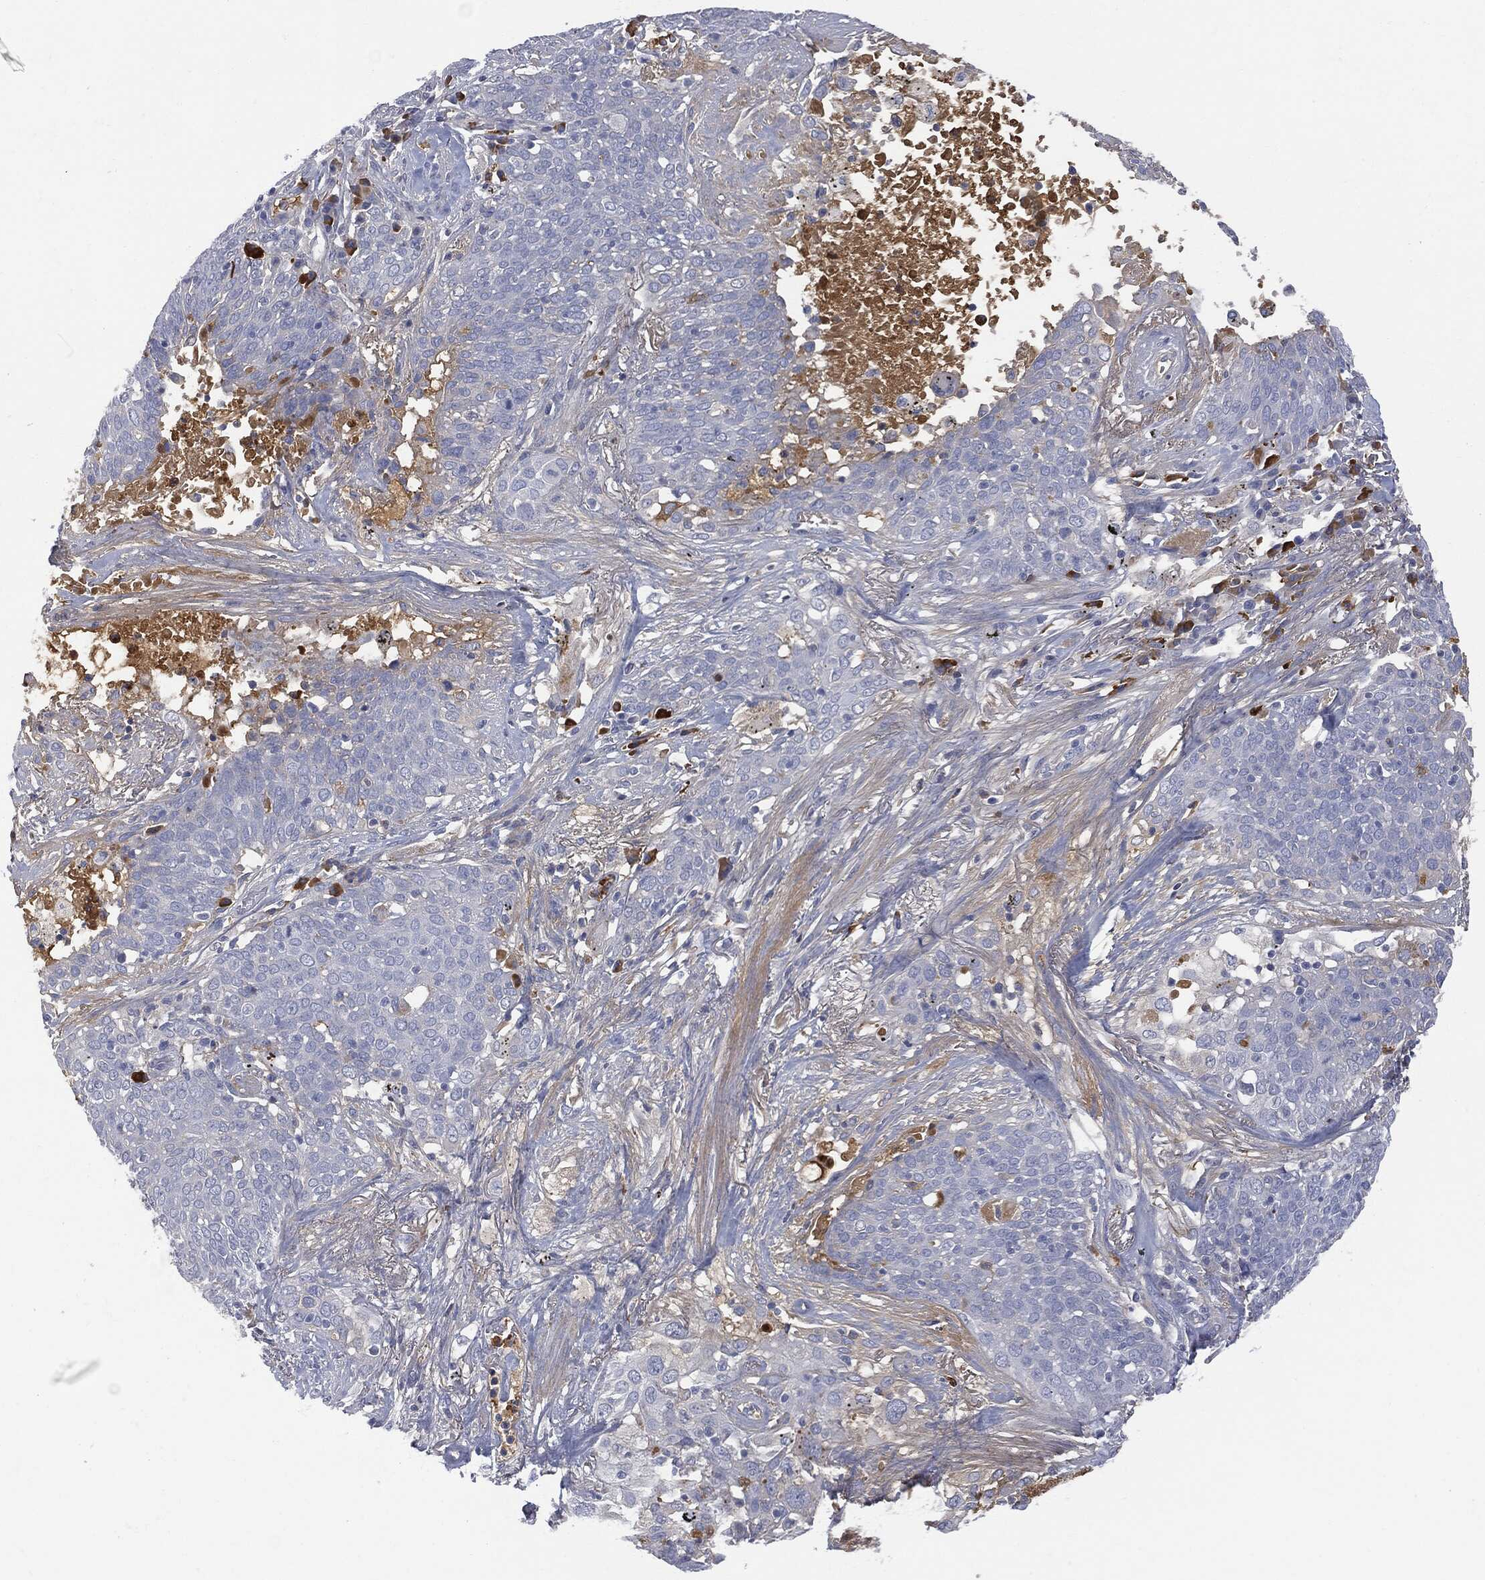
{"staining": {"intensity": "negative", "quantity": "none", "location": "none"}, "tissue": "lung cancer", "cell_type": "Tumor cells", "image_type": "cancer", "snomed": [{"axis": "morphology", "description": "Squamous cell carcinoma, NOS"}, {"axis": "topography", "description": "Lung"}], "caption": "The micrograph shows no staining of tumor cells in lung cancer. Nuclei are stained in blue.", "gene": "BTK", "patient": {"sex": "male", "age": 82}}